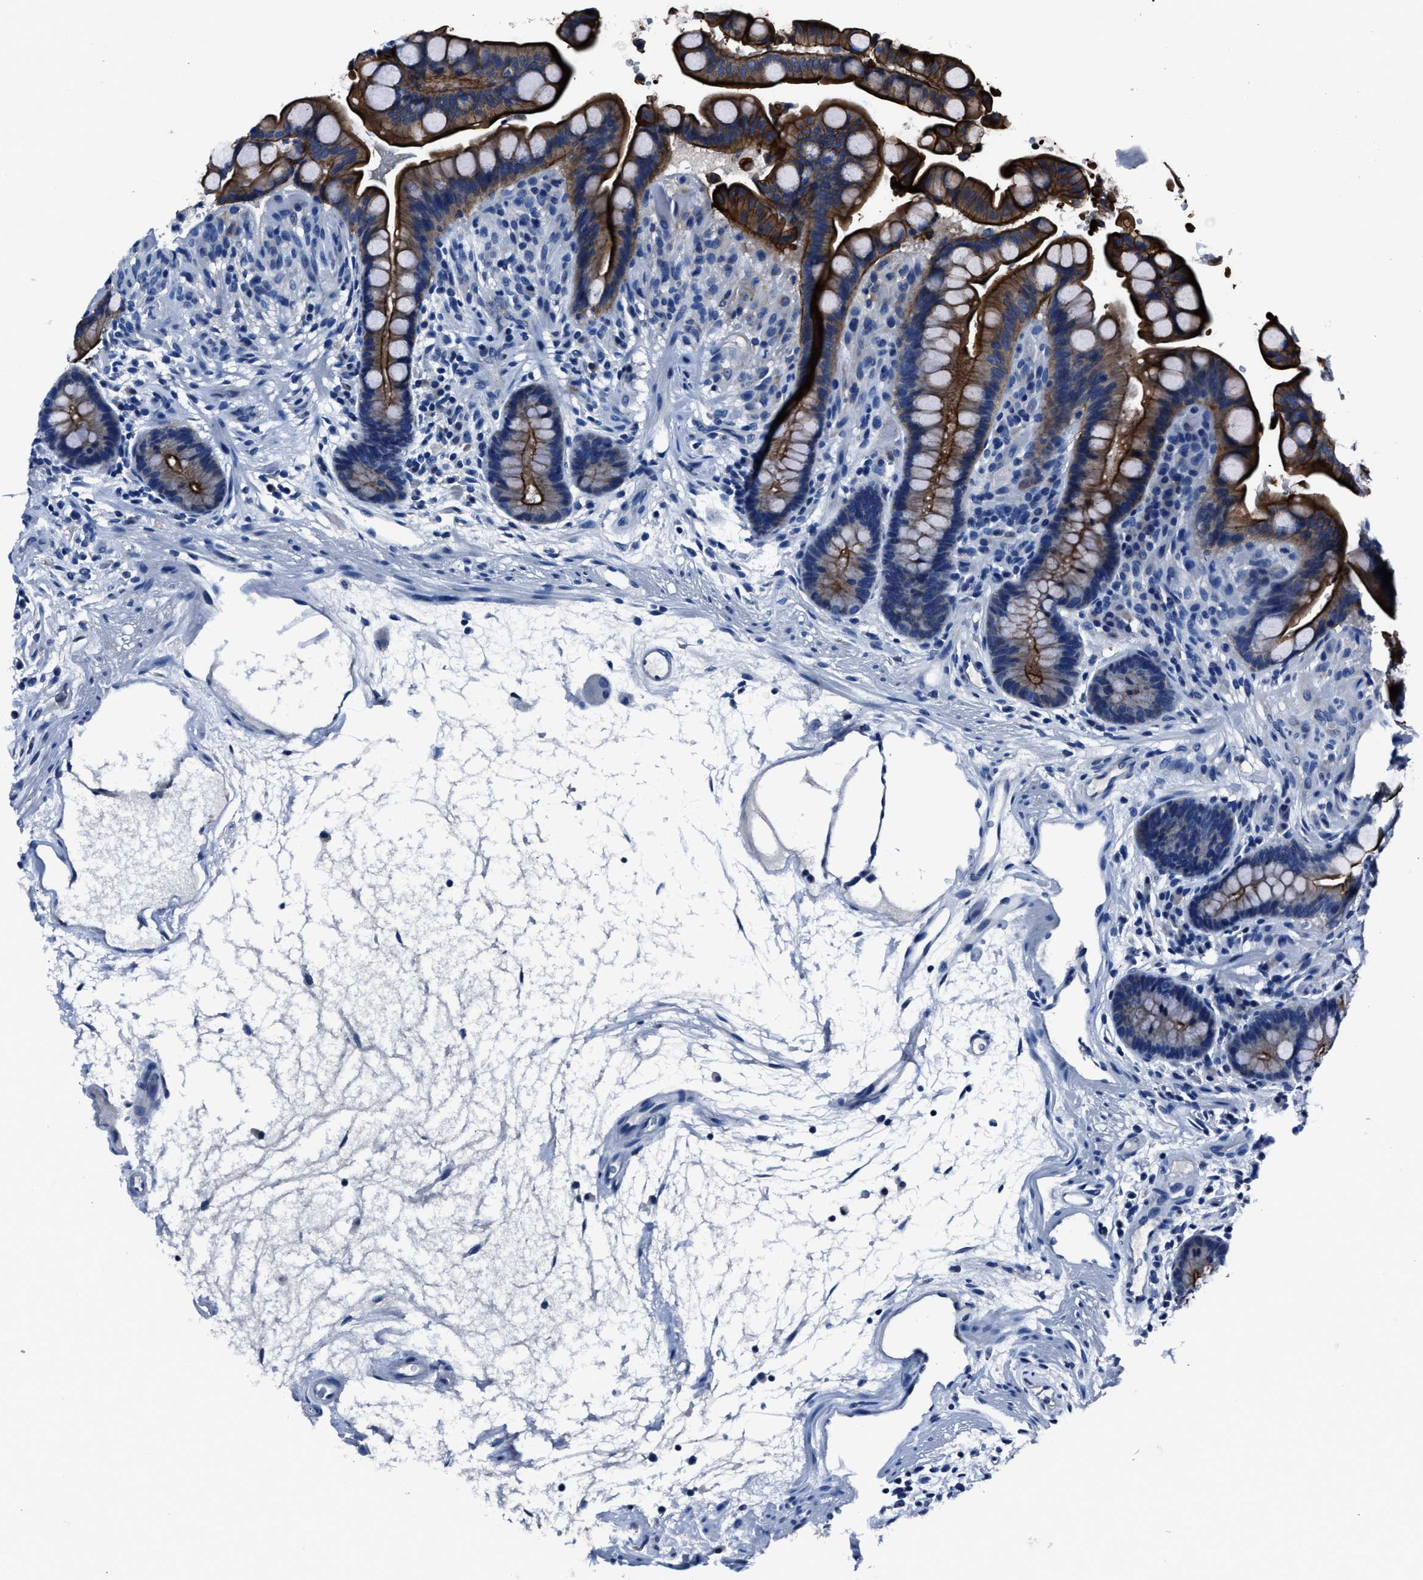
{"staining": {"intensity": "negative", "quantity": "none", "location": "none"}, "tissue": "colon", "cell_type": "Endothelial cells", "image_type": "normal", "snomed": [{"axis": "morphology", "description": "Normal tissue, NOS"}, {"axis": "topography", "description": "Colon"}], "caption": "Immunohistochemistry (IHC) of unremarkable human colon reveals no staining in endothelial cells.", "gene": "LMO7", "patient": {"sex": "male", "age": 73}}